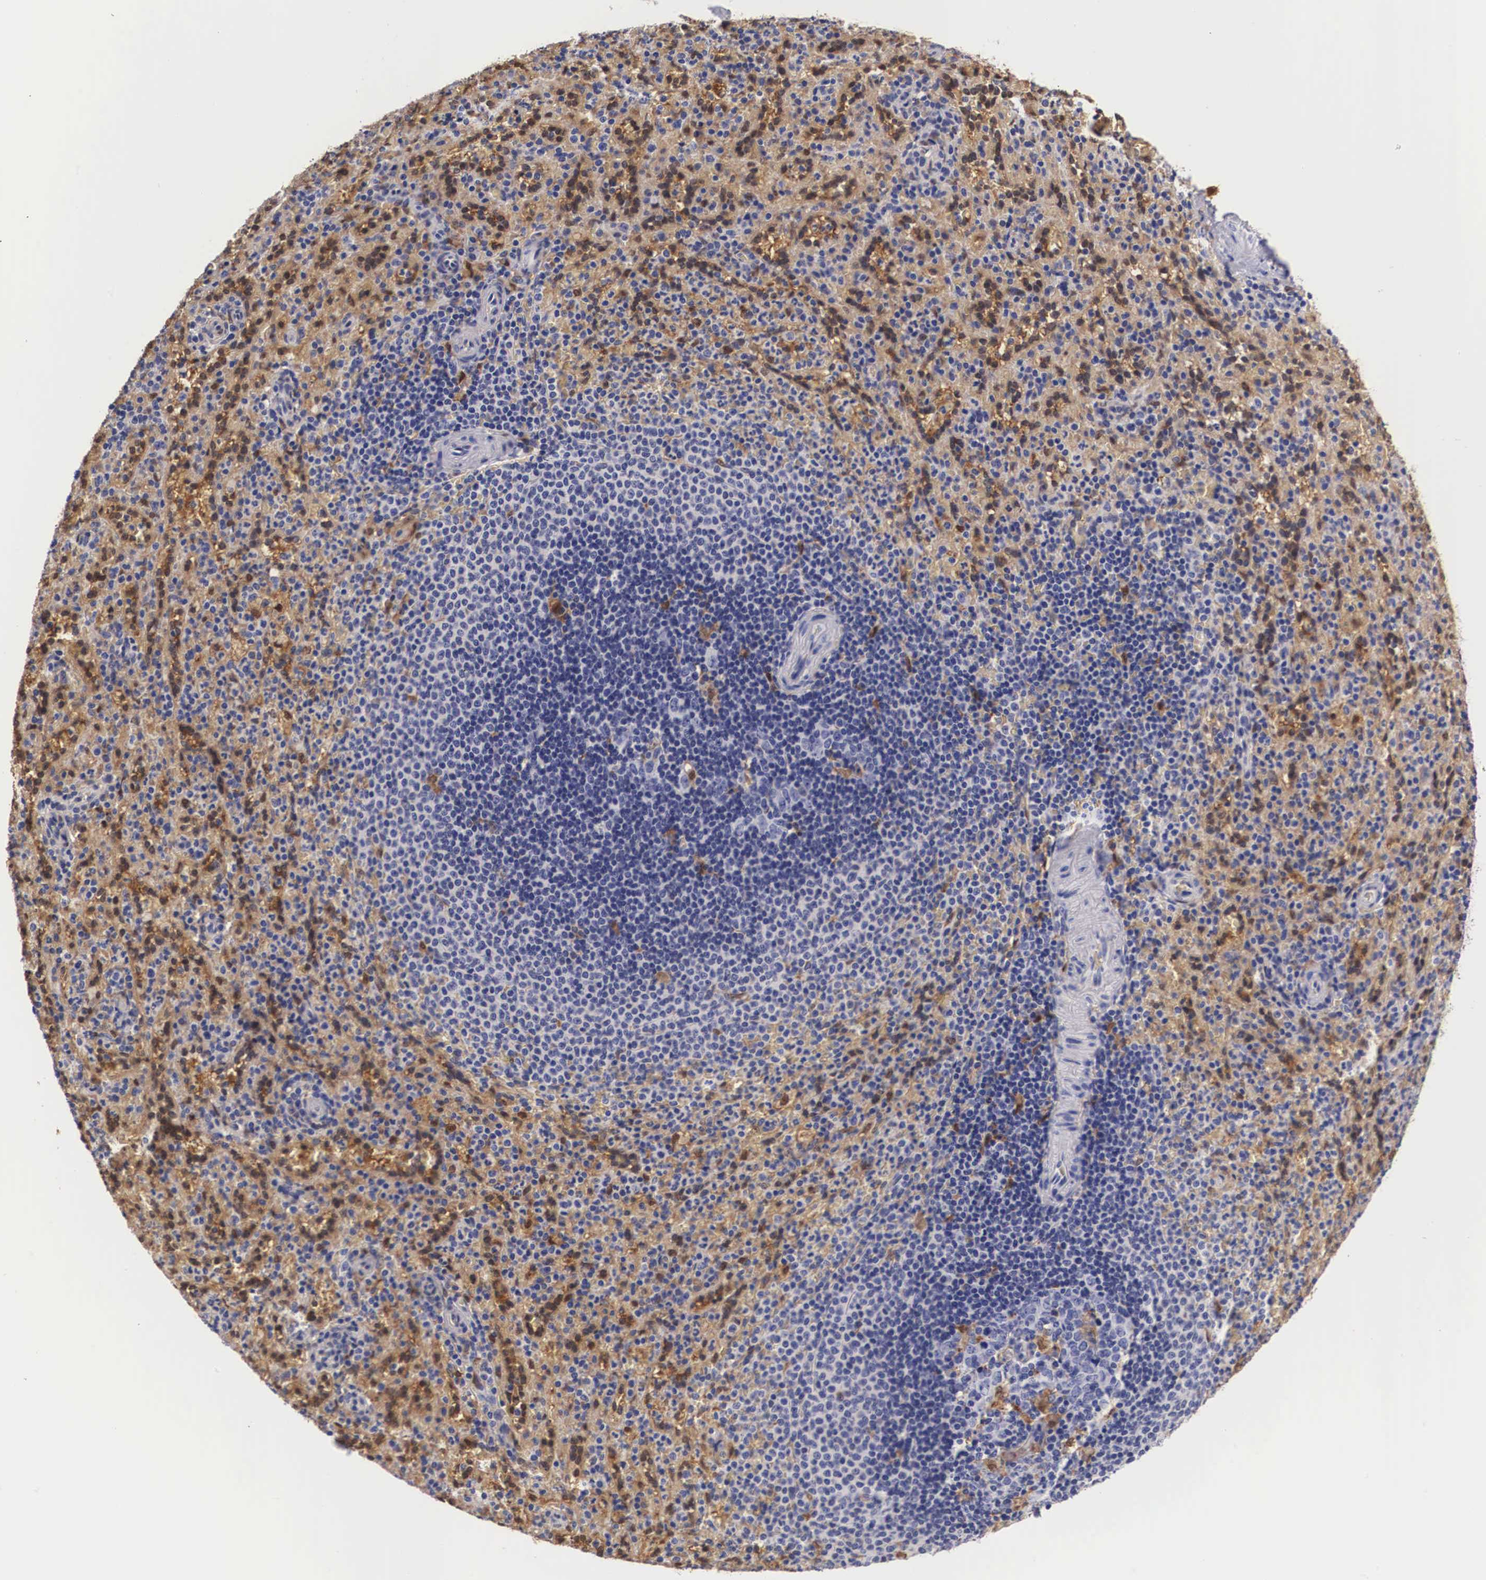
{"staining": {"intensity": "moderate", "quantity": "<25%", "location": "cytoplasmic/membranous,nuclear"}, "tissue": "spleen", "cell_type": "Cells in red pulp", "image_type": "normal", "snomed": [{"axis": "morphology", "description": "Normal tissue, NOS"}, {"axis": "topography", "description": "Spleen"}], "caption": "Unremarkable spleen demonstrates moderate cytoplasmic/membranous,nuclear staining in about <25% of cells in red pulp, visualized by immunohistochemistry. The protein of interest is stained brown, and the nuclei are stained in blue (DAB (3,3'-diaminobenzidine) IHC with brightfield microscopy, high magnification).", "gene": "RENBP", "patient": {"sex": "female", "age": 21}}